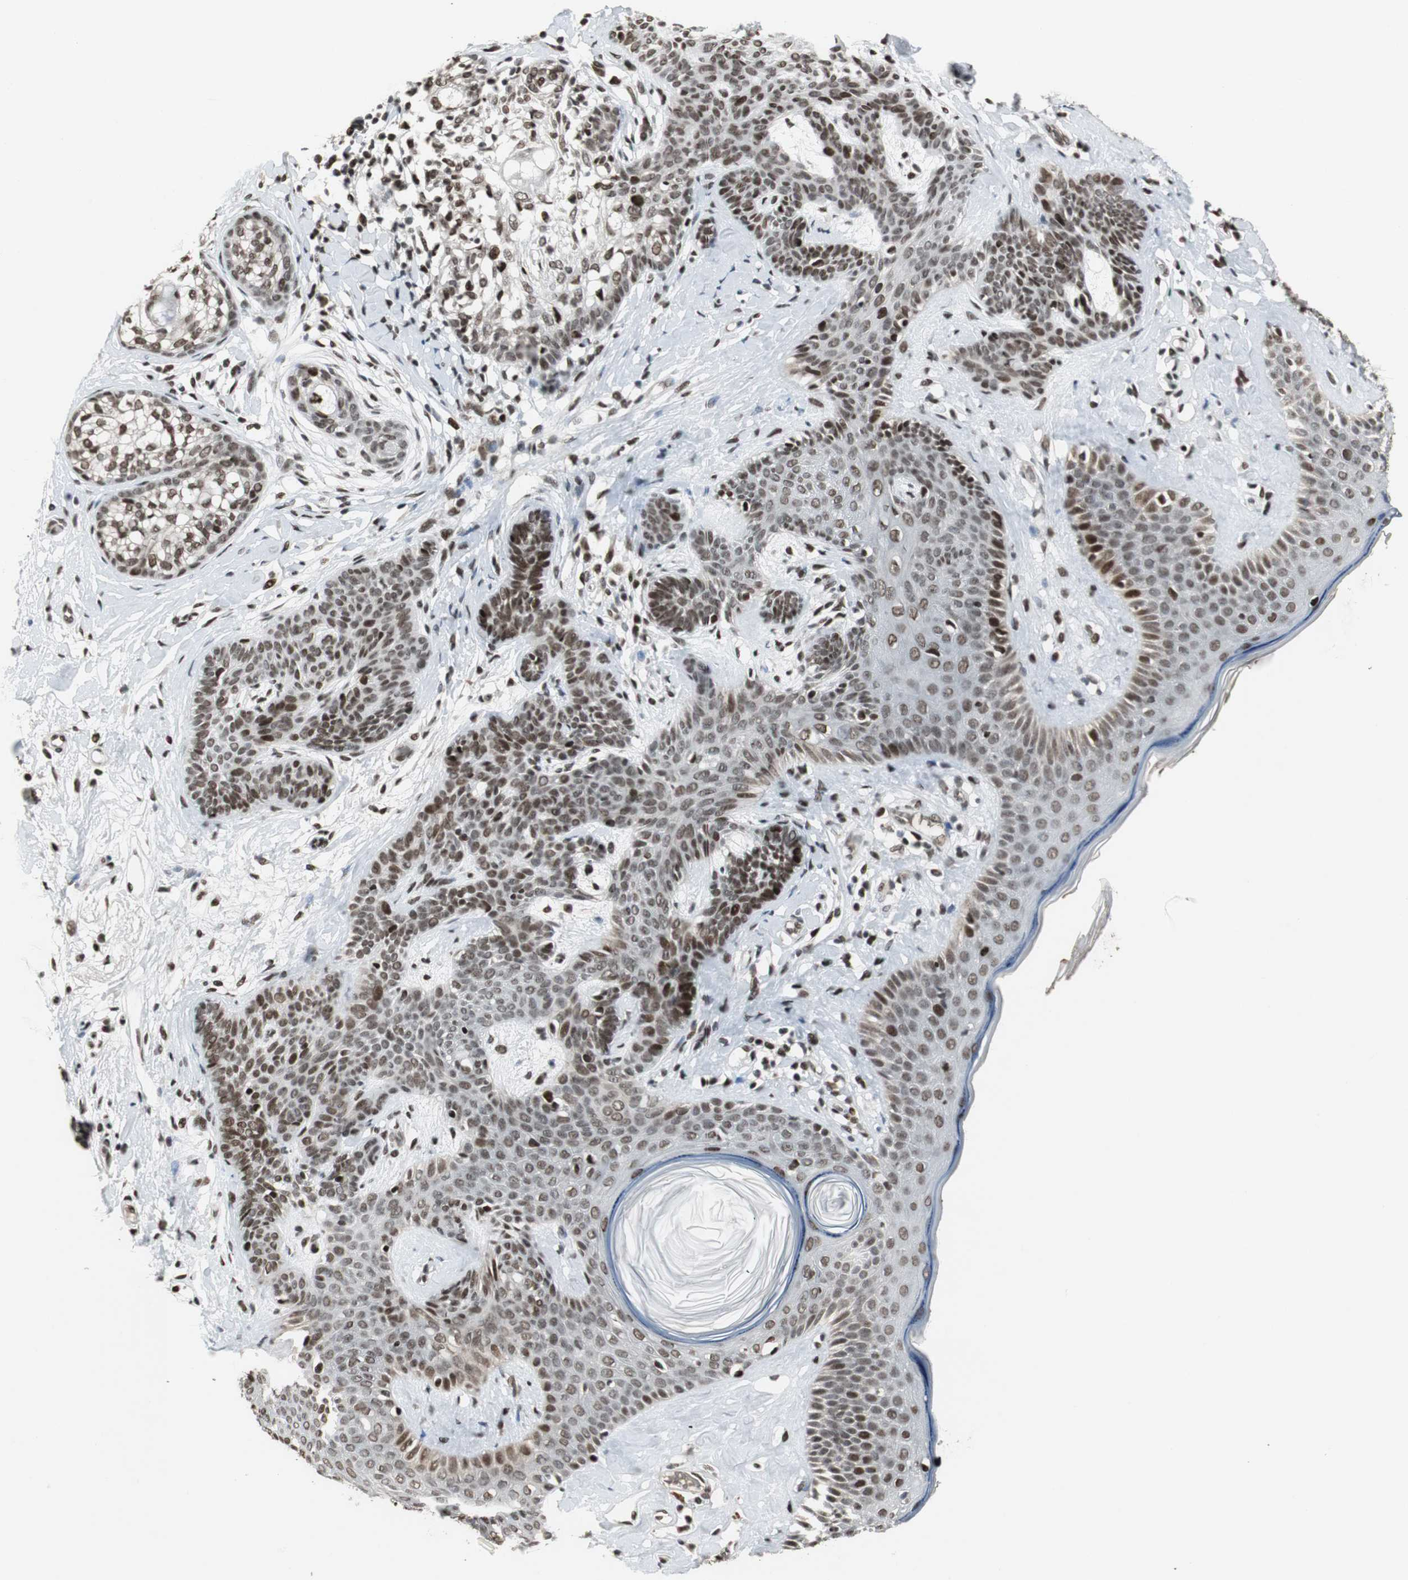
{"staining": {"intensity": "moderate", "quantity": ">75%", "location": "nuclear"}, "tissue": "skin cancer", "cell_type": "Tumor cells", "image_type": "cancer", "snomed": [{"axis": "morphology", "description": "Developmental malformation"}, {"axis": "morphology", "description": "Basal cell carcinoma"}, {"axis": "topography", "description": "Skin"}], "caption": "Human skin cancer (basal cell carcinoma) stained with a protein marker demonstrates moderate staining in tumor cells.", "gene": "TAF5", "patient": {"sex": "female", "age": 62}}